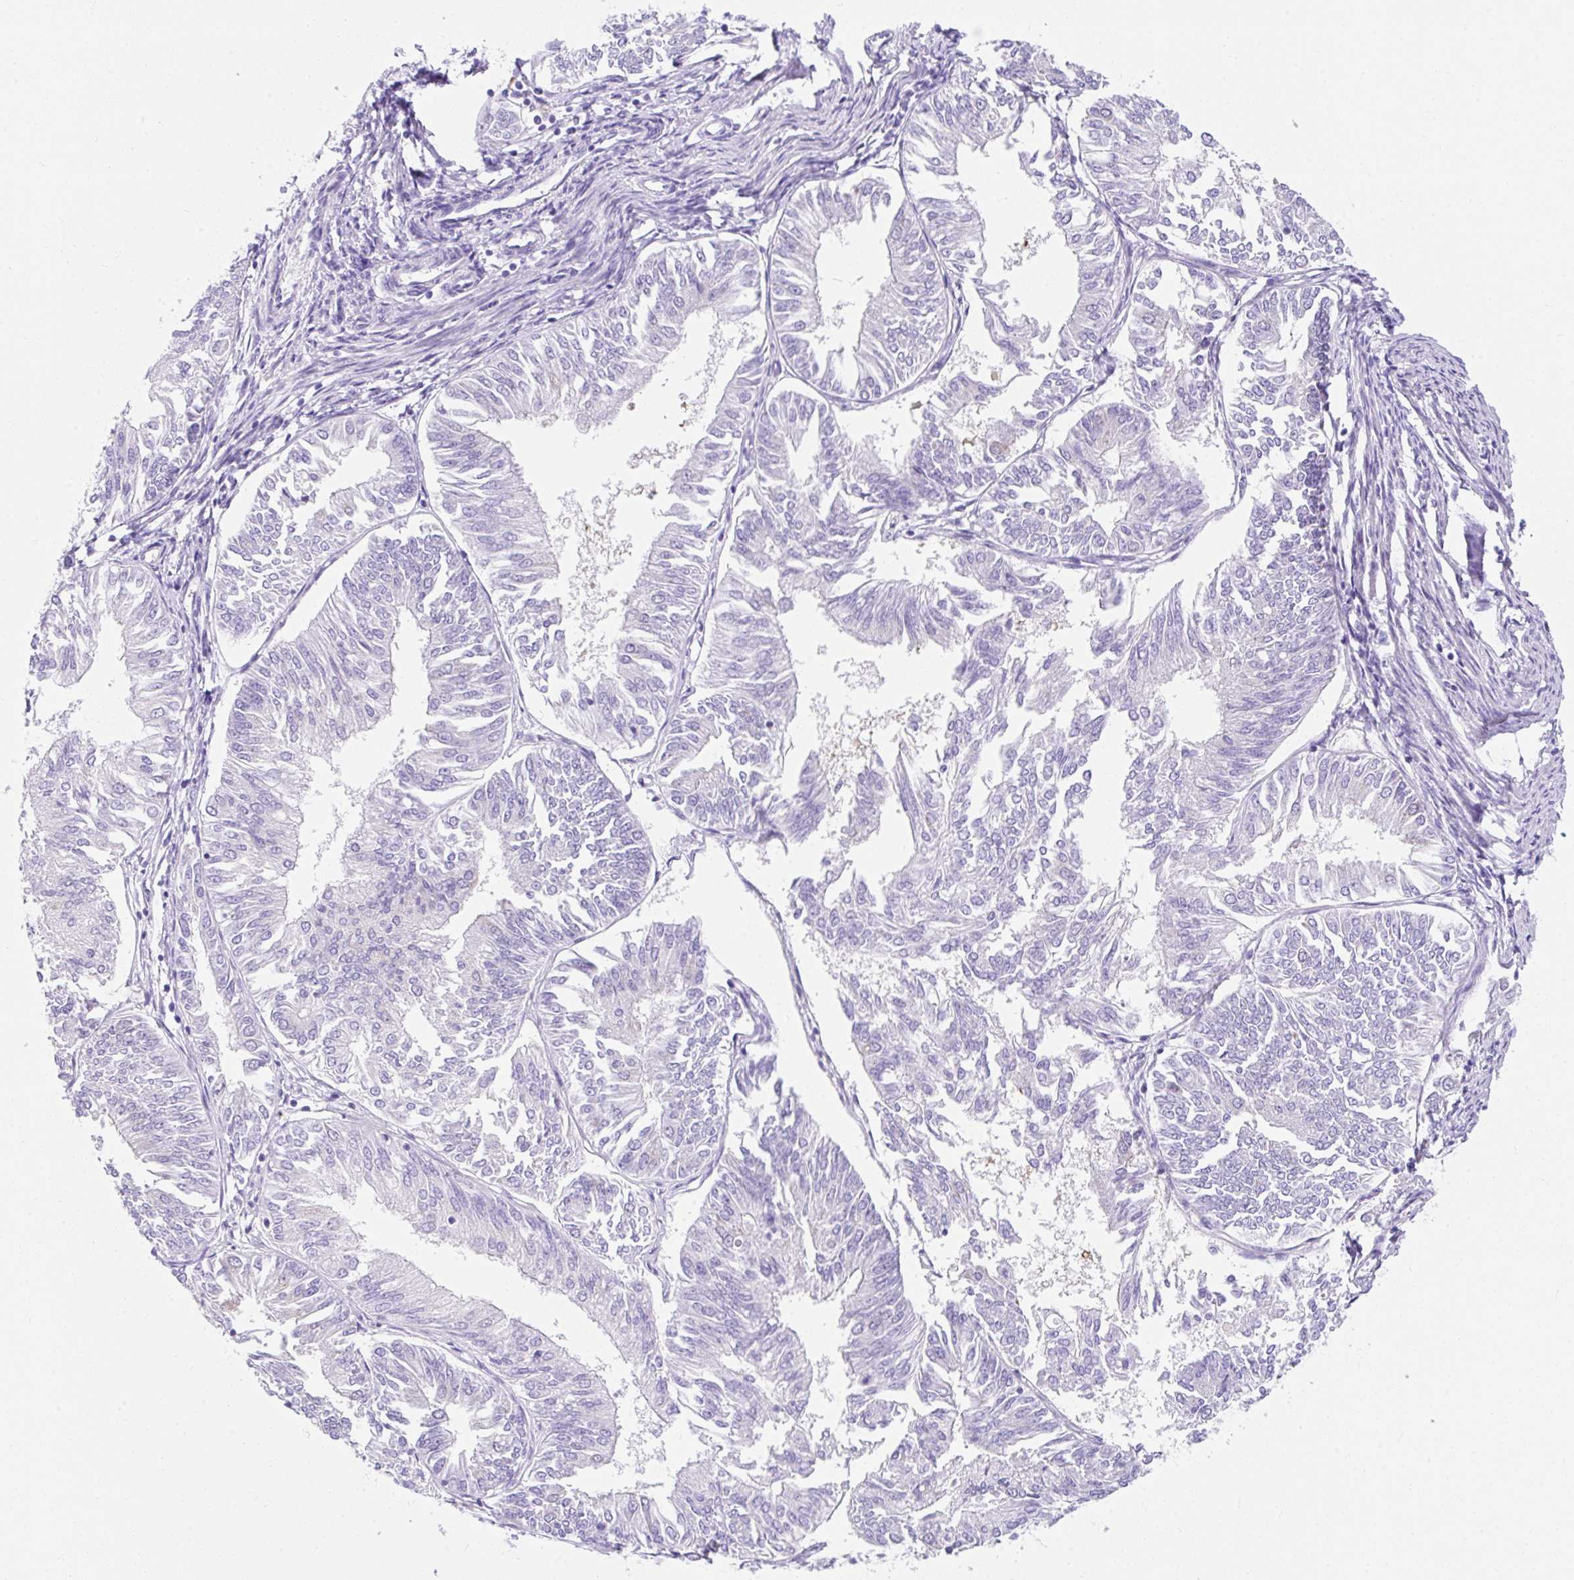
{"staining": {"intensity": "negative", "quantity": "none", "location": "none"}, "tissue": "endometrial cancer", "cell_type": "Tumor cells", "image_type": "cancer", "snomed": [{"axis": "morphology", "description": "Adenocarcinoma, NOS"}, {"axis": "topography", "description": "Endometrium"}], "caption": "Tumor cells show no significant protein staining in endometrial cancer (adenocarcinoma). Brightfield microscopy of immunohistochemistry (IHC) stained with DAB (brown) and hematoxylin (blue), captured at high magnification.", "gene": "GOLGA8A", "patient": {"sex": "female", "age": 58}}